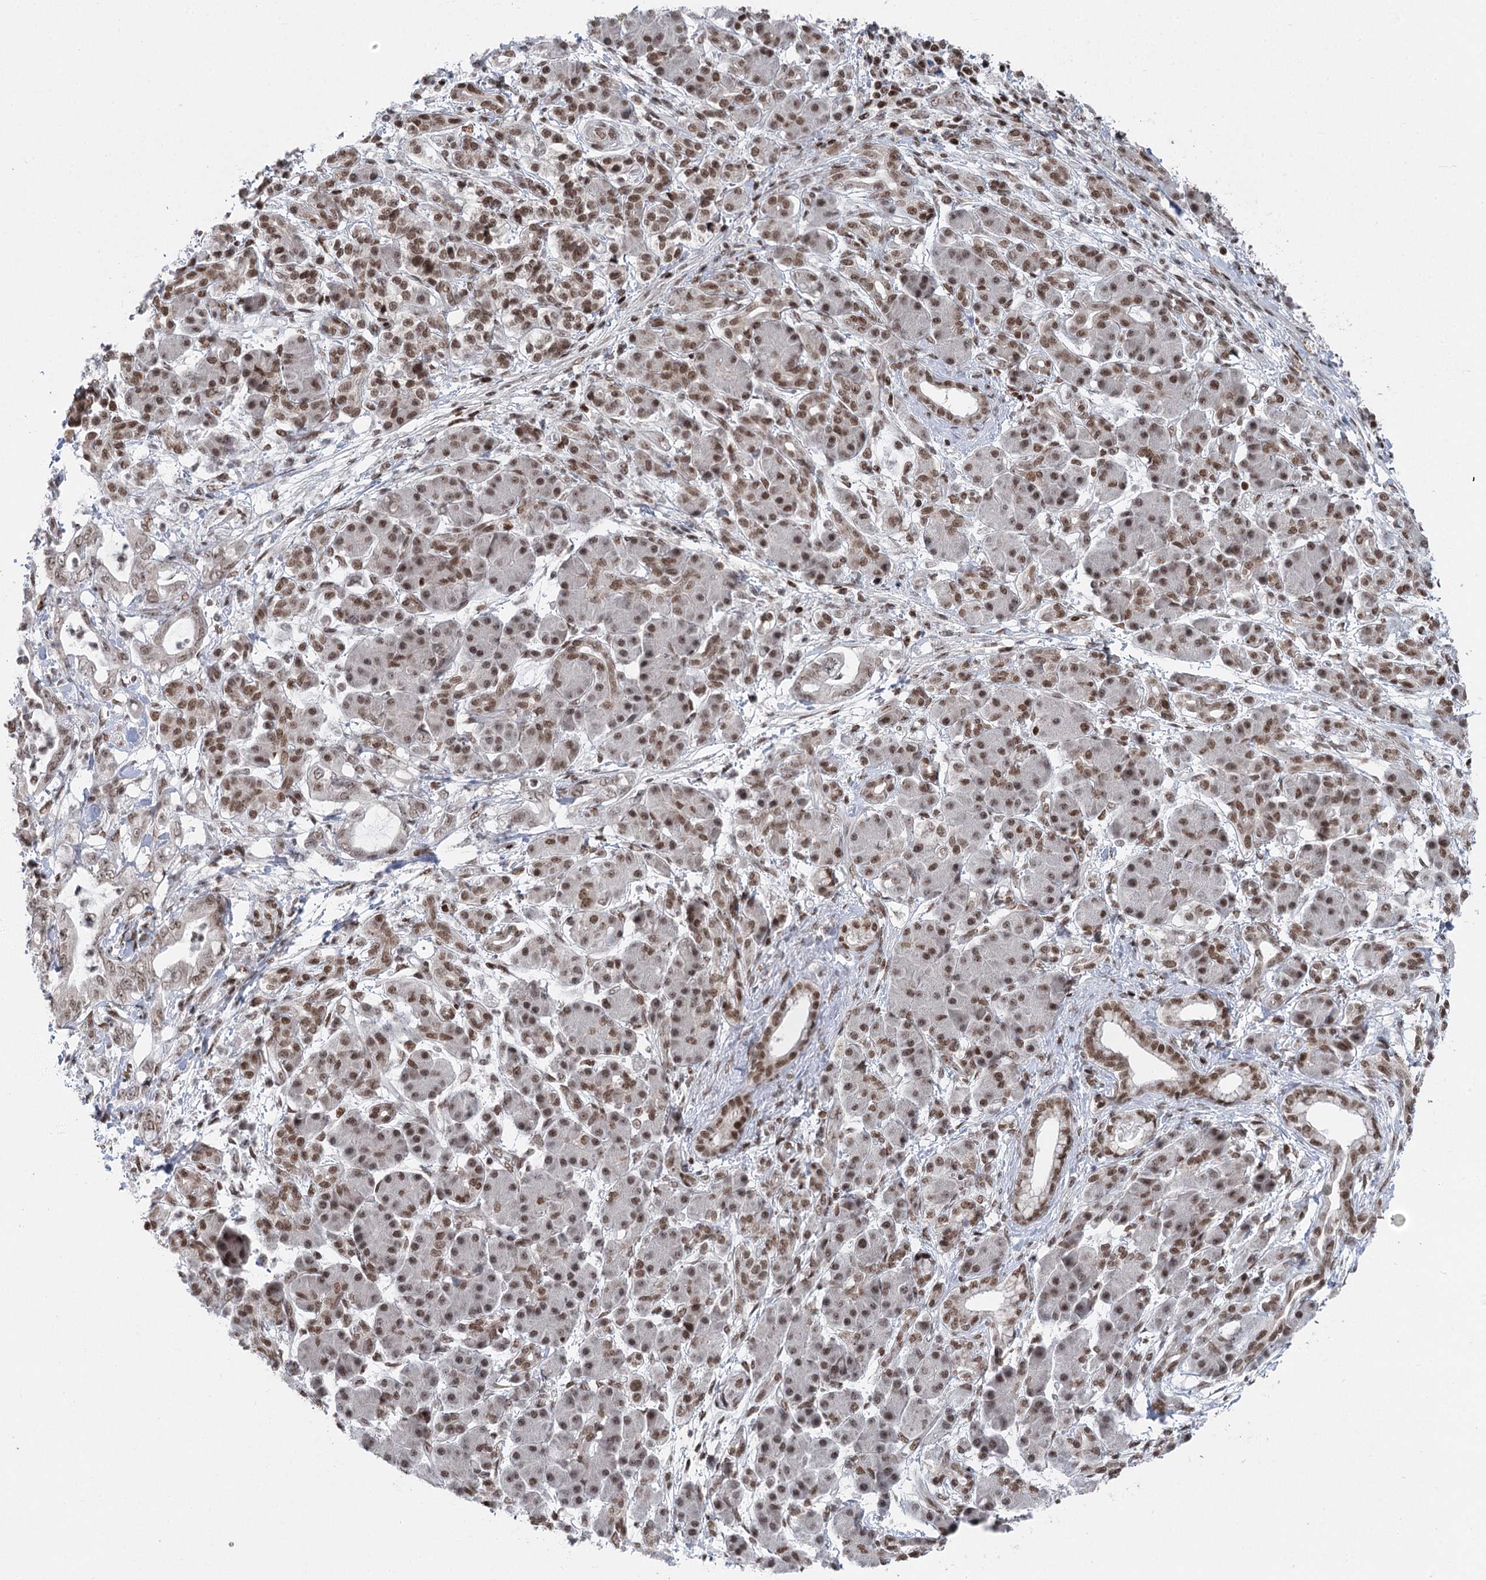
{"staining": {"intensity": "moderate", "quantity": ">75%", "location": "nuclear"}, "tissue": "pancreatic cancer", "cell_type": "Tumor cells", "image_type": "cancer", "snomed": [{"axis": "morphology", "description": "Adenocarcinoma, NOS"}, {"axis": "topography", "description": "Pancreas"}], "caption": "A micrograph showing moderate nuclear staining in approximately >75% of tumor cells in pancreatic cancer, as visualized by brown immunohistochemical staining.", "gene": "CGGBP1", "patient": {"sex": "female", "age": 55}}